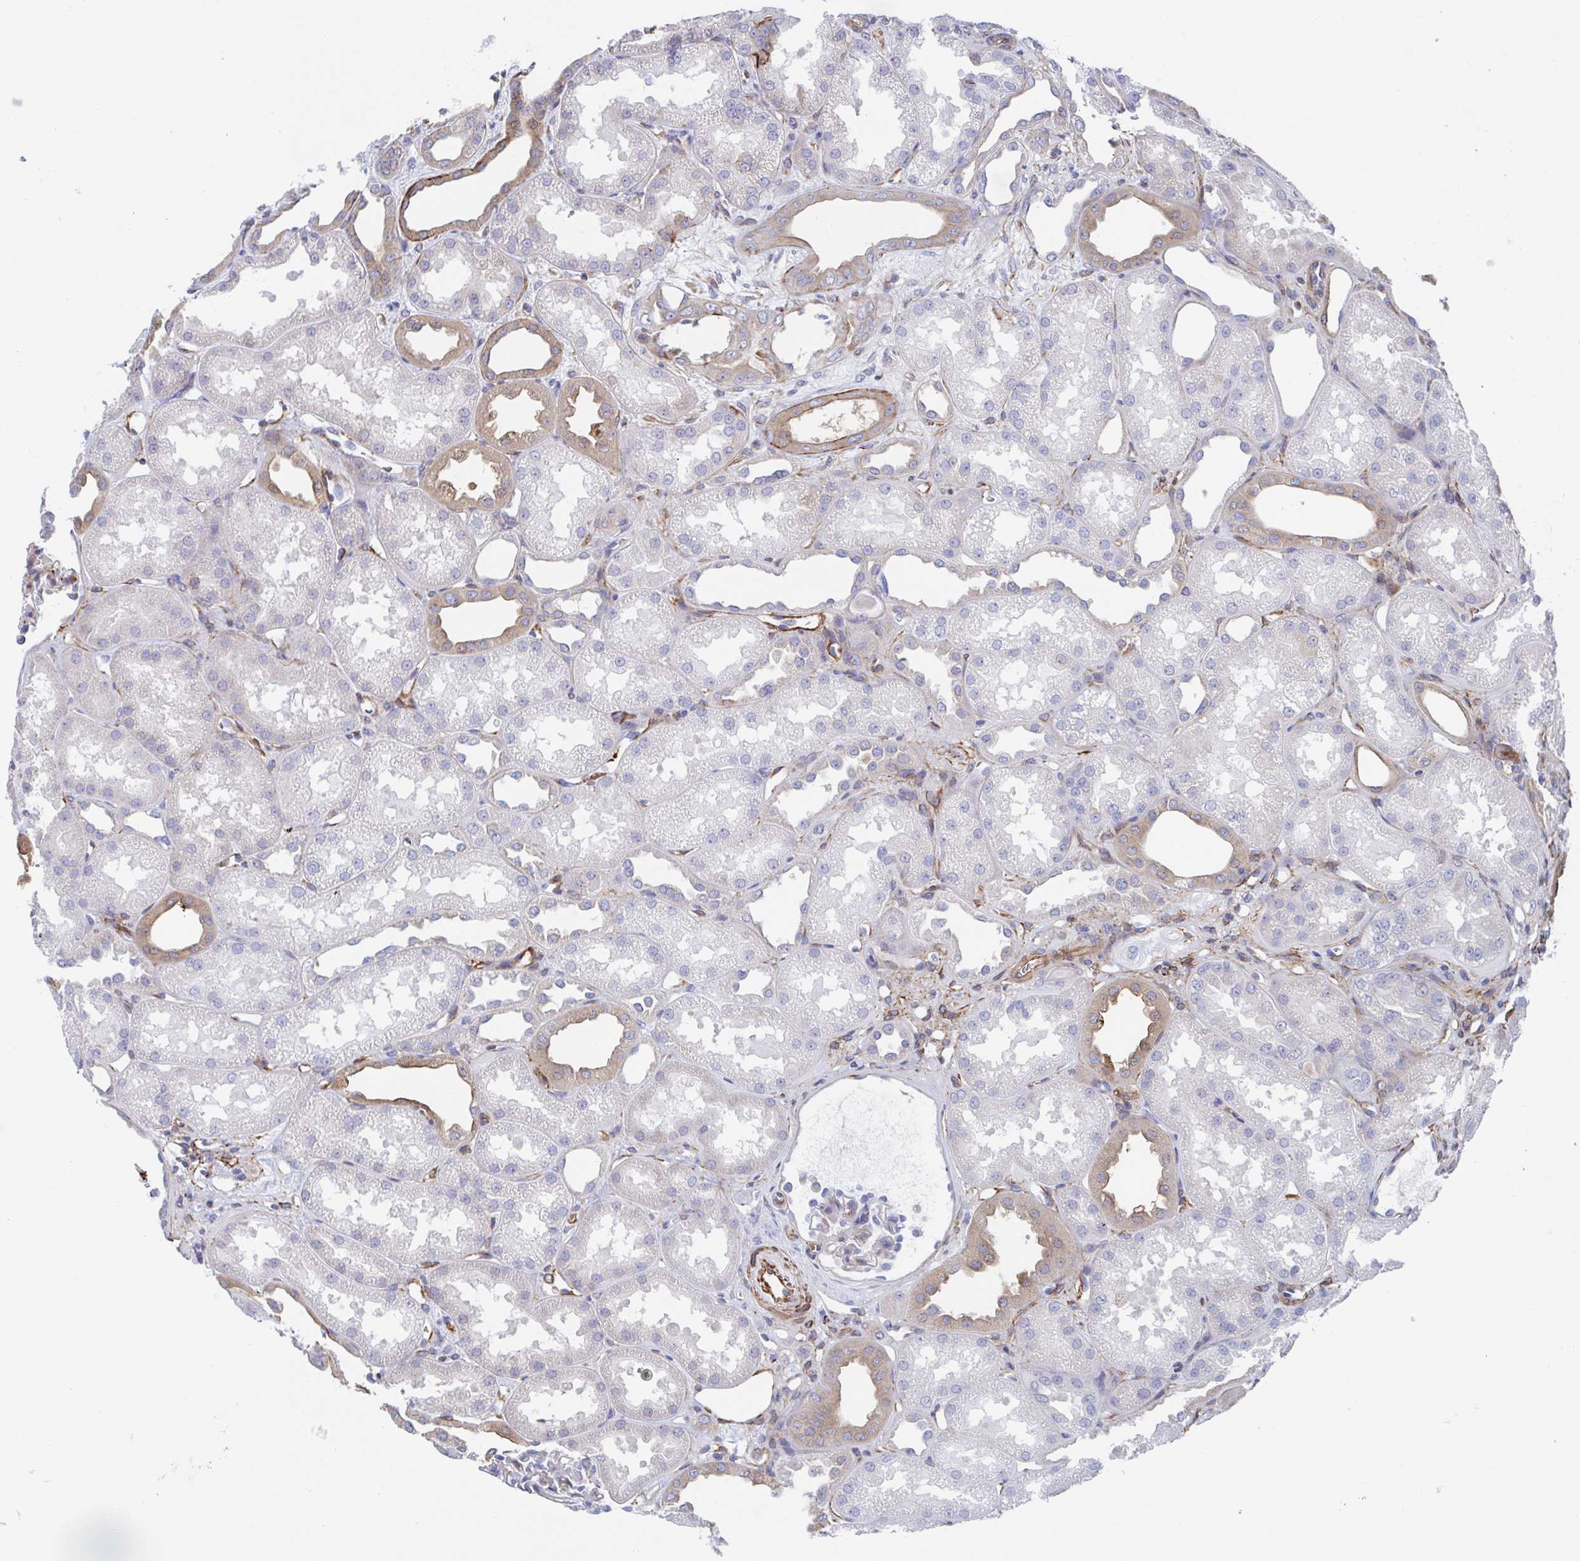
{"staining": {"intensity": "negative", "quantity": "none", "location": "none"}, "tissue": "kidney", "cell_type": "Cells in glomeruli", "image_type": "normal", "snomed": [{"axis": "morphology", "description": "Normal tissue, NOS"}, {"axis": "topography", "description": "Kidney"}], "caption": "Kidney was stained to show a protein in brown. There is no significant expression in cells in glomeruli. (DAB (3,3'-diaminobenzidine) IHC visualized using brightfield microscopy, high magnification).", "gene": "KLC3", "patient": {"sex": "male", "age": 61}}